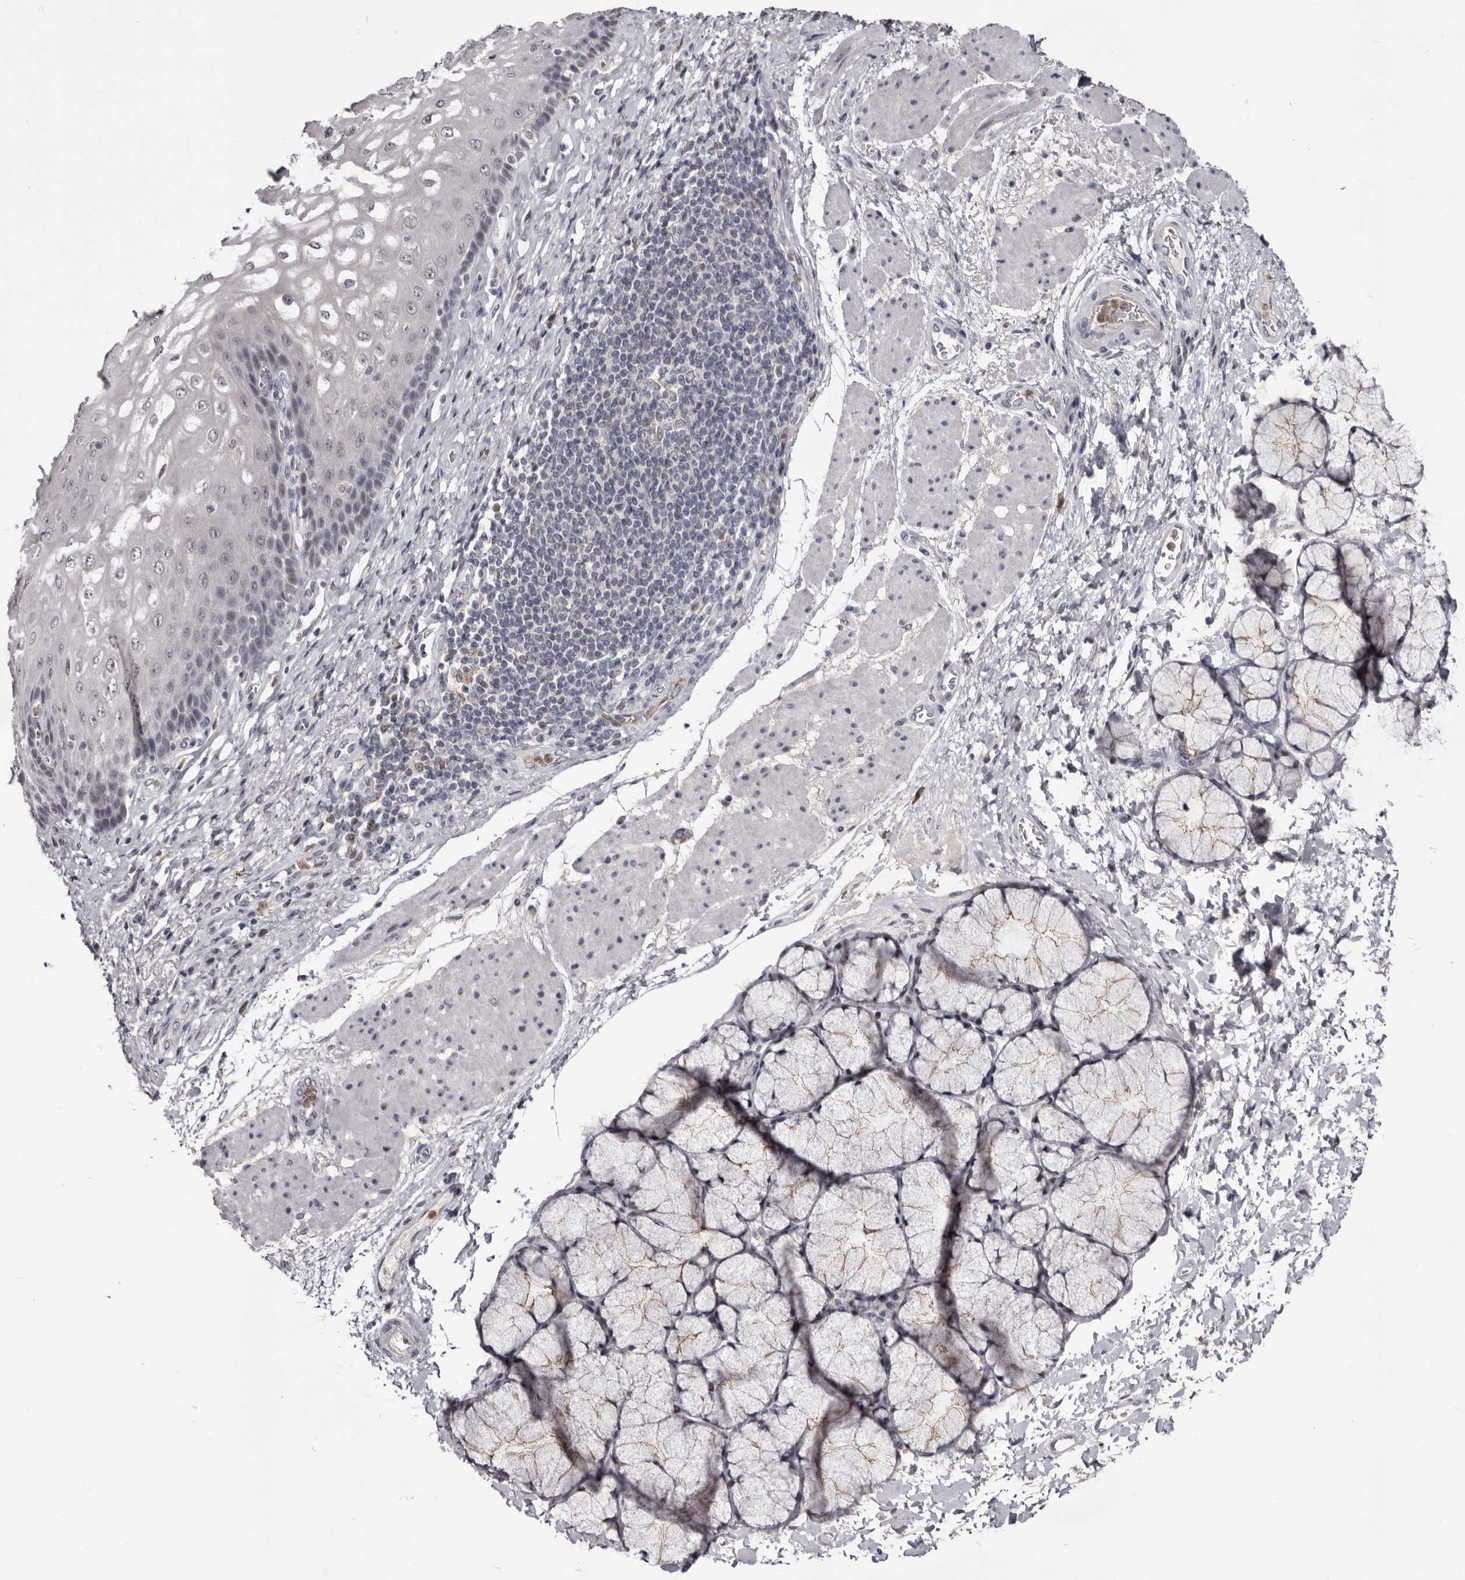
{"staining": {"intensity": "moderate", "quantity": "<25%", "location": "cytoplasmic/membranous,nuclear"}, "tissue": "esophagus", "cell_type": "Squamous epithelial cells", "image_type": "normal", "snomed": [{"axis": "morphology", "description": "Normal tissue, NOS"}, {"axis": "topography", "description": "Esophagus"}], "caption": "A low amount of moderate cytoplasmic/membranous,nuclear staining is appreciated in approximately <25% of squamous epithelial cells in unremarkable esophagus. The protein of interest is stained brown, and the nuclei are stained in blue (DAB (3,3'-diaminobenzidine) IHC with brightfield microscopy, high magnification).", "gene": "CGN", "patient": {"sex": "male", "age": 54}}